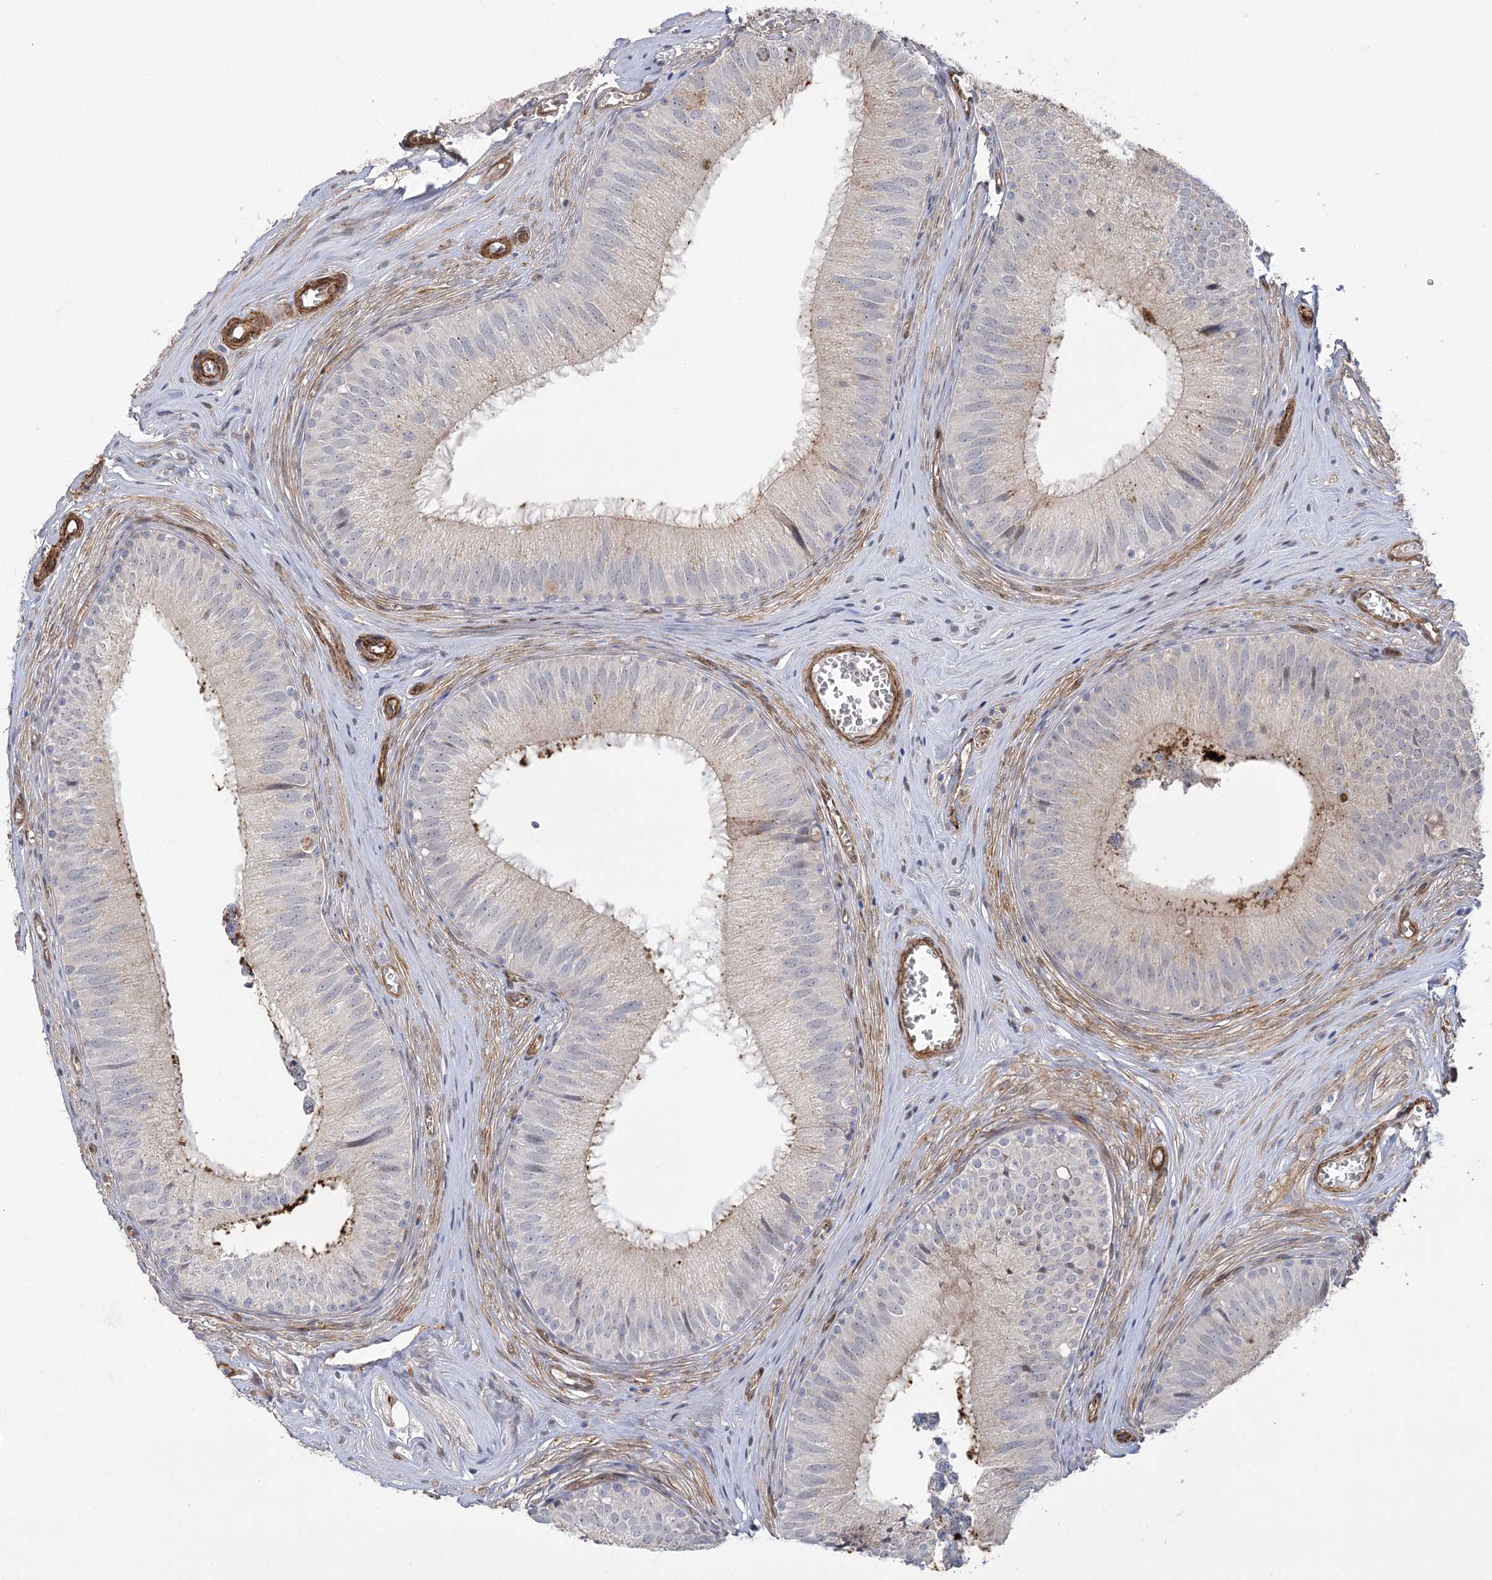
{"staining": {"intensity": "negative", "quantity": "none", "location": "none"}, "tissue": "epididymis", "cell_type": "Glandular cells", "image_type": "normal", "snomed": [{"axis": "morphology", "description": "Normal tissue, NOS"}, {"axis": "topography", "description": "Epididymis"}], "caption": "This is a micrograph of IHC staining of normal epididymis, which shows no expression in glandular cells.", "gene": "AMTN", "patient": {"sex": "male", "age": 36}}